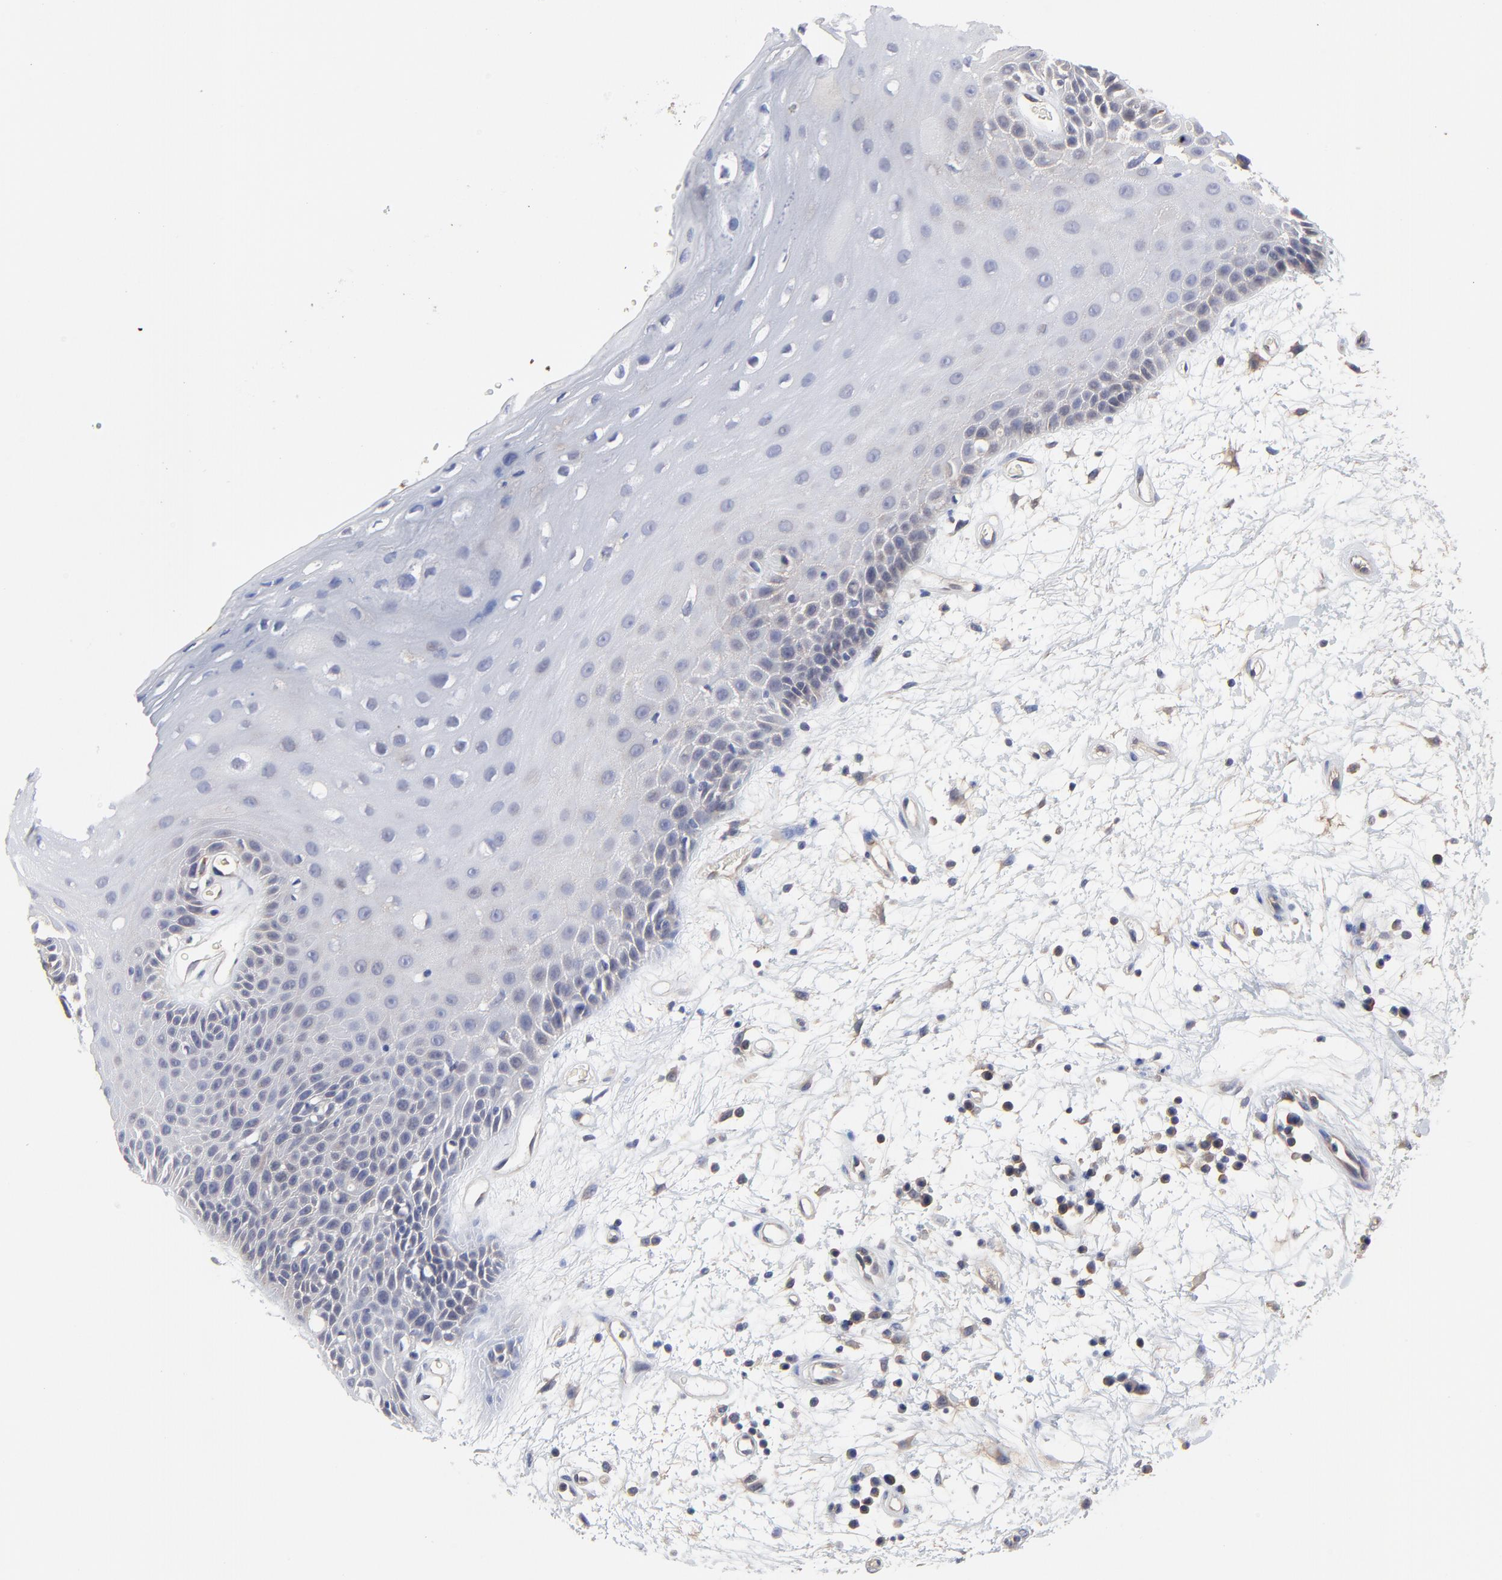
{"staining": {"intensity": "negative", "quantity": "none", "location": "none"}, "tissue": "oral mucosa", "cell_type": "Squamous epithelial cells", "image_type": "normal", "snomed": [{"axis": "morphology", "description": "Normal tissue, NOS"}, {"axis": "topography", "description": "Oral tissue"}], "caption": "Immunohistochemistry (IHC) of benign human oral mucosa reveals no expression in squamous epithelial cells.", "gene": "ARMT1", "patient": {"sex": "female", "age": 79}}